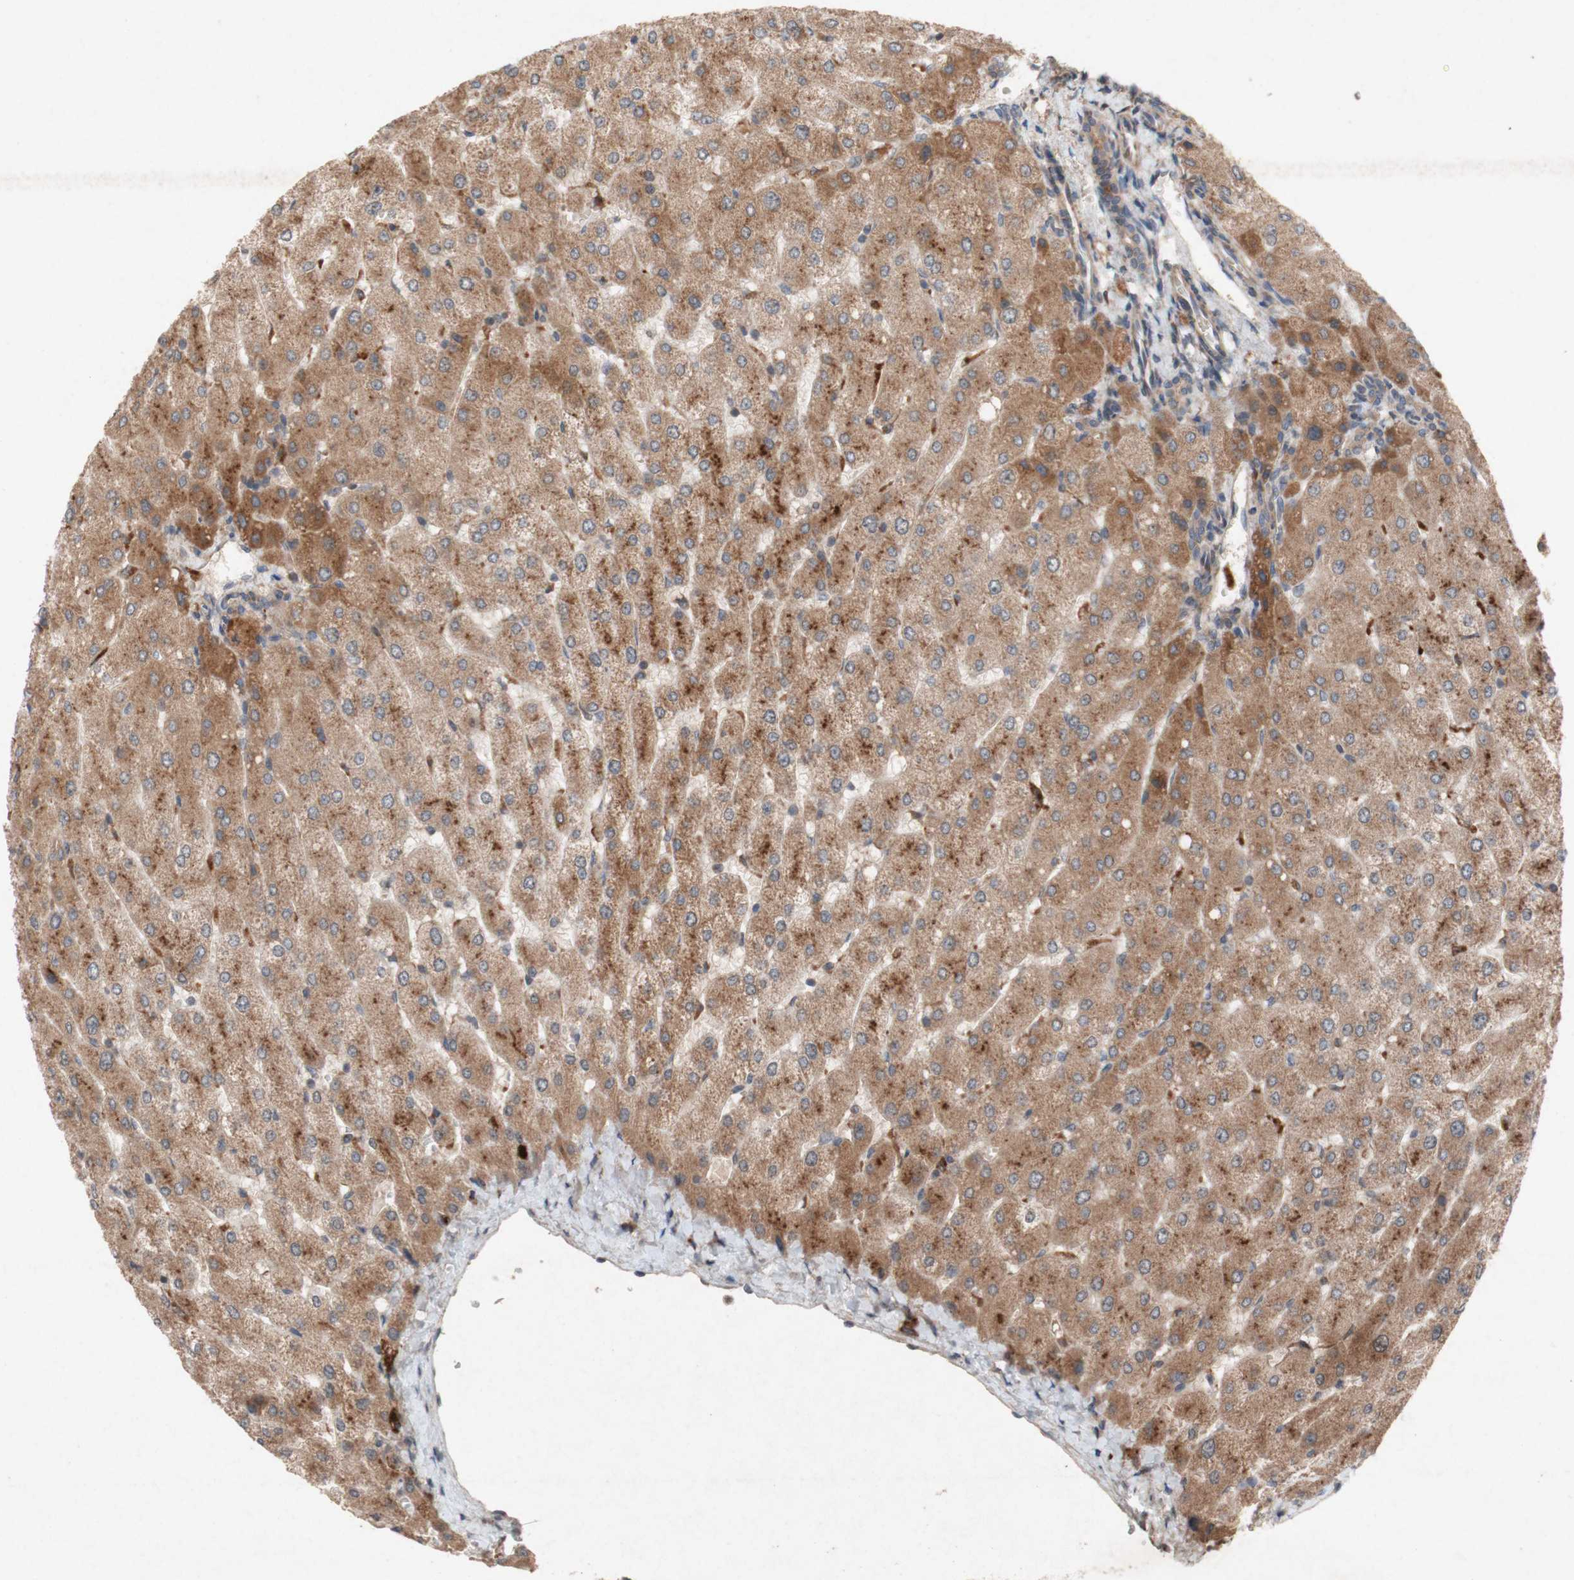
{"staining": {"intensity": "weak", "quantity": ">75%", "location": "cytoplasmic/membranous"}, "tissue": "liver", "cell_type": "Cholangiocytes", "image_type": "normal", "snomed": [{"axis": "morphology", "description": "Normal tissue, NOS"}, {"axis": "topography", "description": "Liver"}], "caption": "High-power microscopy captured an immunohistochemistry (IHC) photomicrograph of normal liver, revealing weak cytoplasmic/membranous staining in about >75% of cholangiocytes.", "gene": "ATP6V1F", "patient": {"sex": "male", "age": 55}}